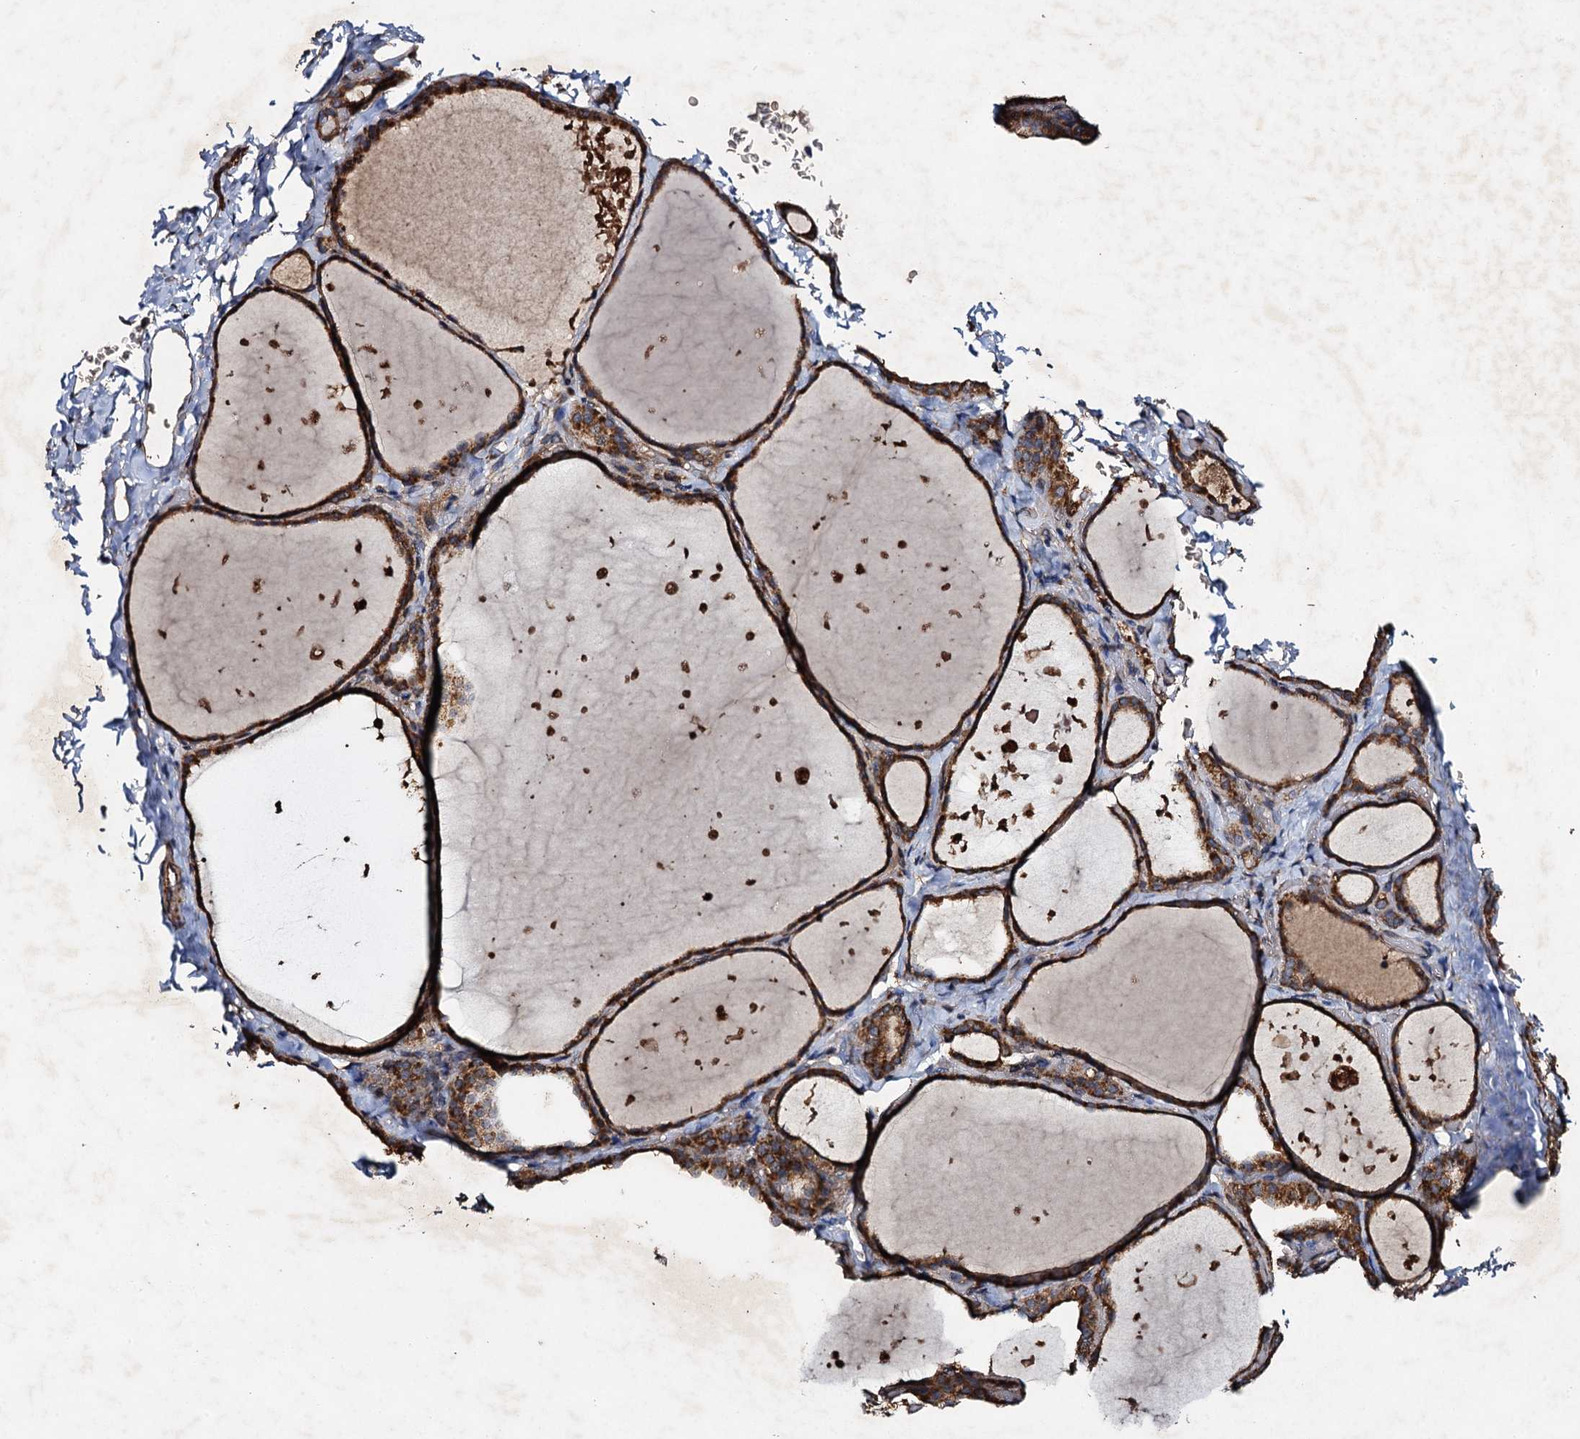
{"staining": {"intensity": "moderate", "quantity": ">75%", "location": "cytoplasmic/membranous"}, "tissue": "thyroid gland", "cell_type": "Glandular cells", "image_type": "normal", "snomed": [{"axis": "morphology", "description": "Normal tissue, NOS"}, {"axis": "topography", "description": "Thyroid gland"}], "caption": "A high-resolution histopathology image shows immunohistochemistry staining of unremarkable thyroid gland, which demonstrates moderate cytoplasmic/membranous positivity in approximately >75% of glandular cells.", "gene": "NDUFA13", "patient": {"sex": "female", "age": 44}}